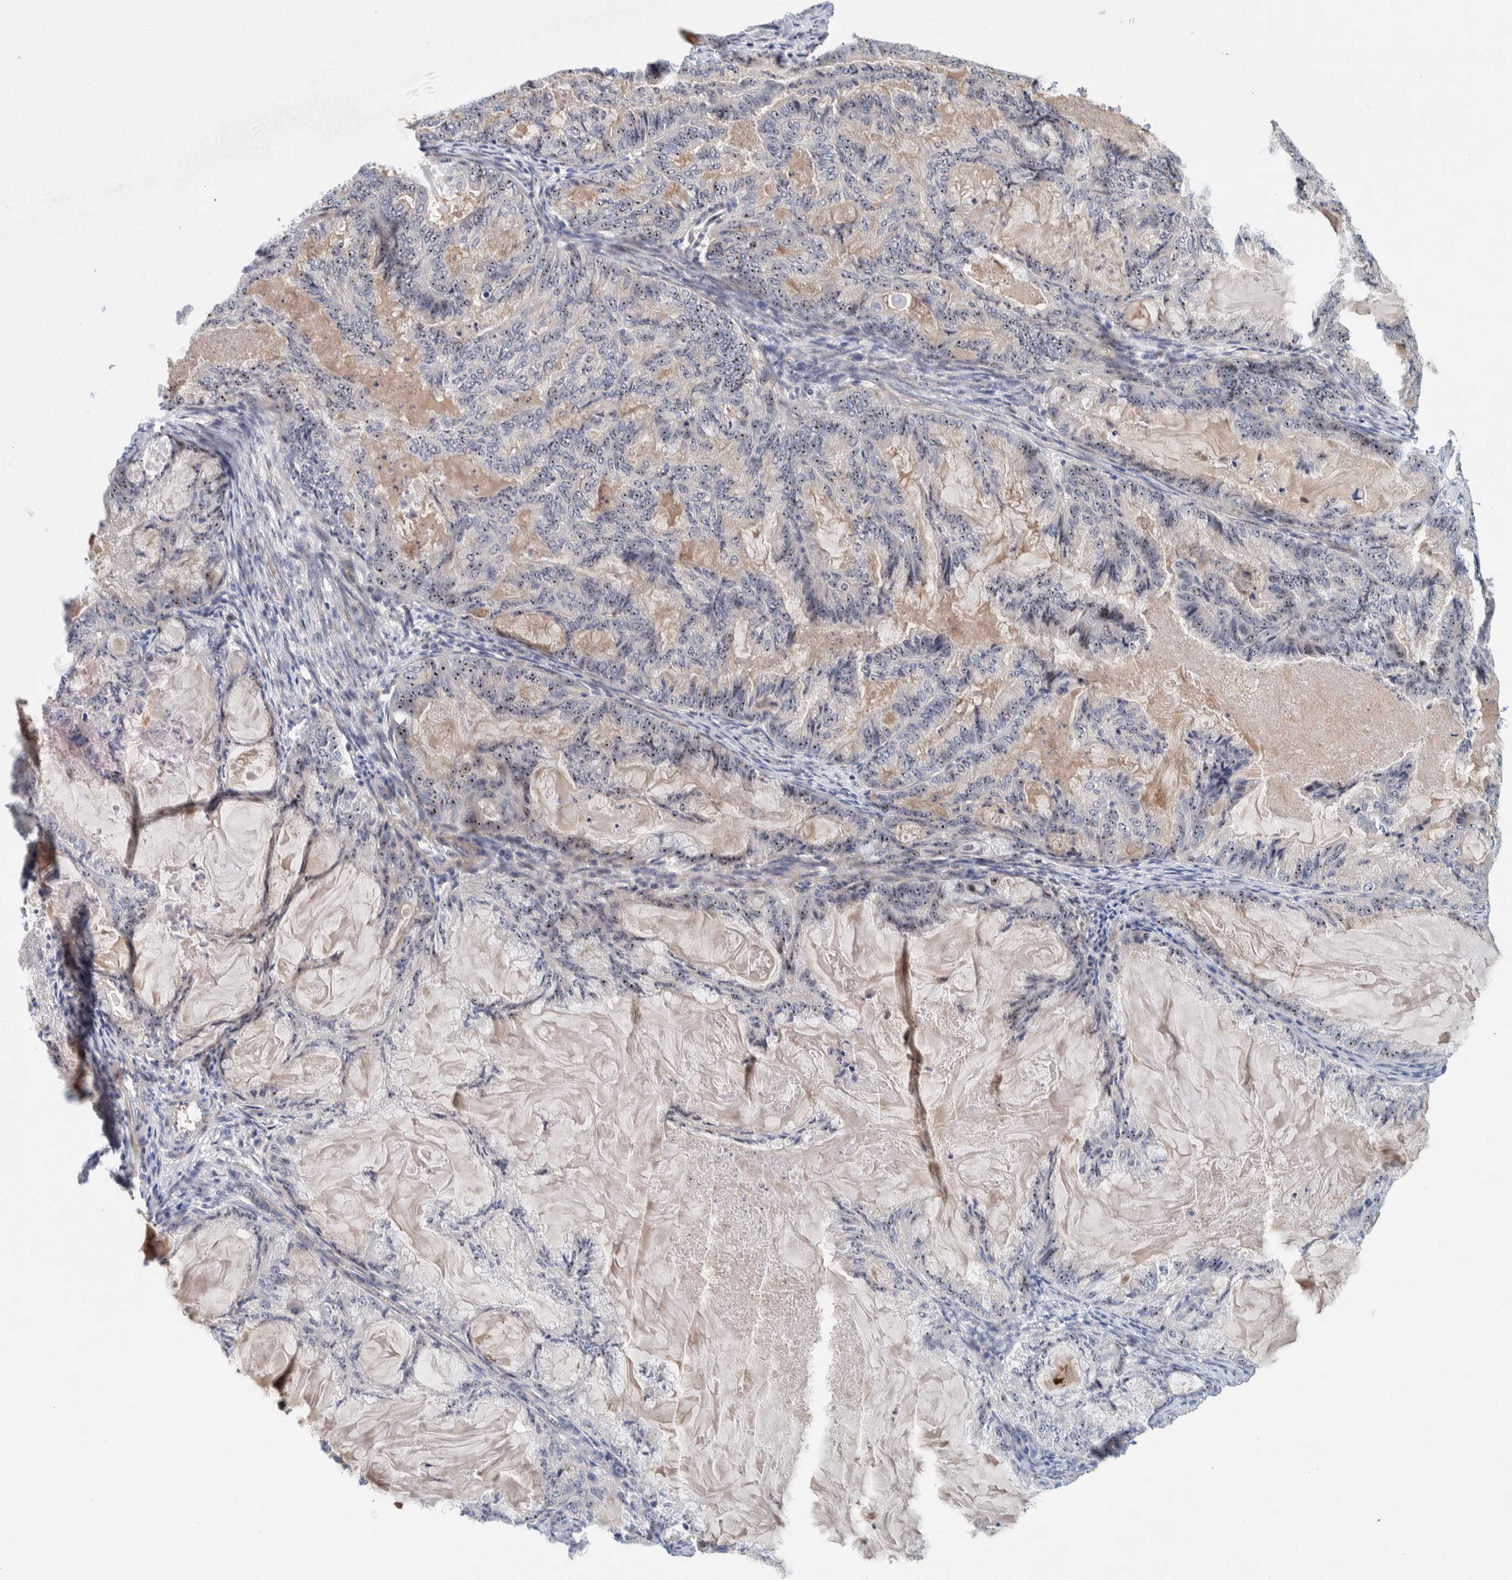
{"staining": {"intensity": "moderate", "quantity": "25%-75%", "location": "nuclear"}, "tissue": "endometrial cancer", "cell_type": "Tumor cells", "image_type": "cancer", "snomed": [{"axis": "morphology", "description": "Adenocarcinoma, NOS"}, {"axis": "topography", "description": "Endometrium"}], "caption": "Endometrial cancer stained with DAB immunohistochemistry (IHC) exhibits medium levels of moderate nuclear positivity in about 25%-75% of tumor cells. Using DAB (3,3'-diaminobenzidine) (brown) and hematoxylin (blue) stains, captured at high magnification using brightfield microscopy.", "gene": "NOL11", "patient": {"sex": "female", "age": 86}}